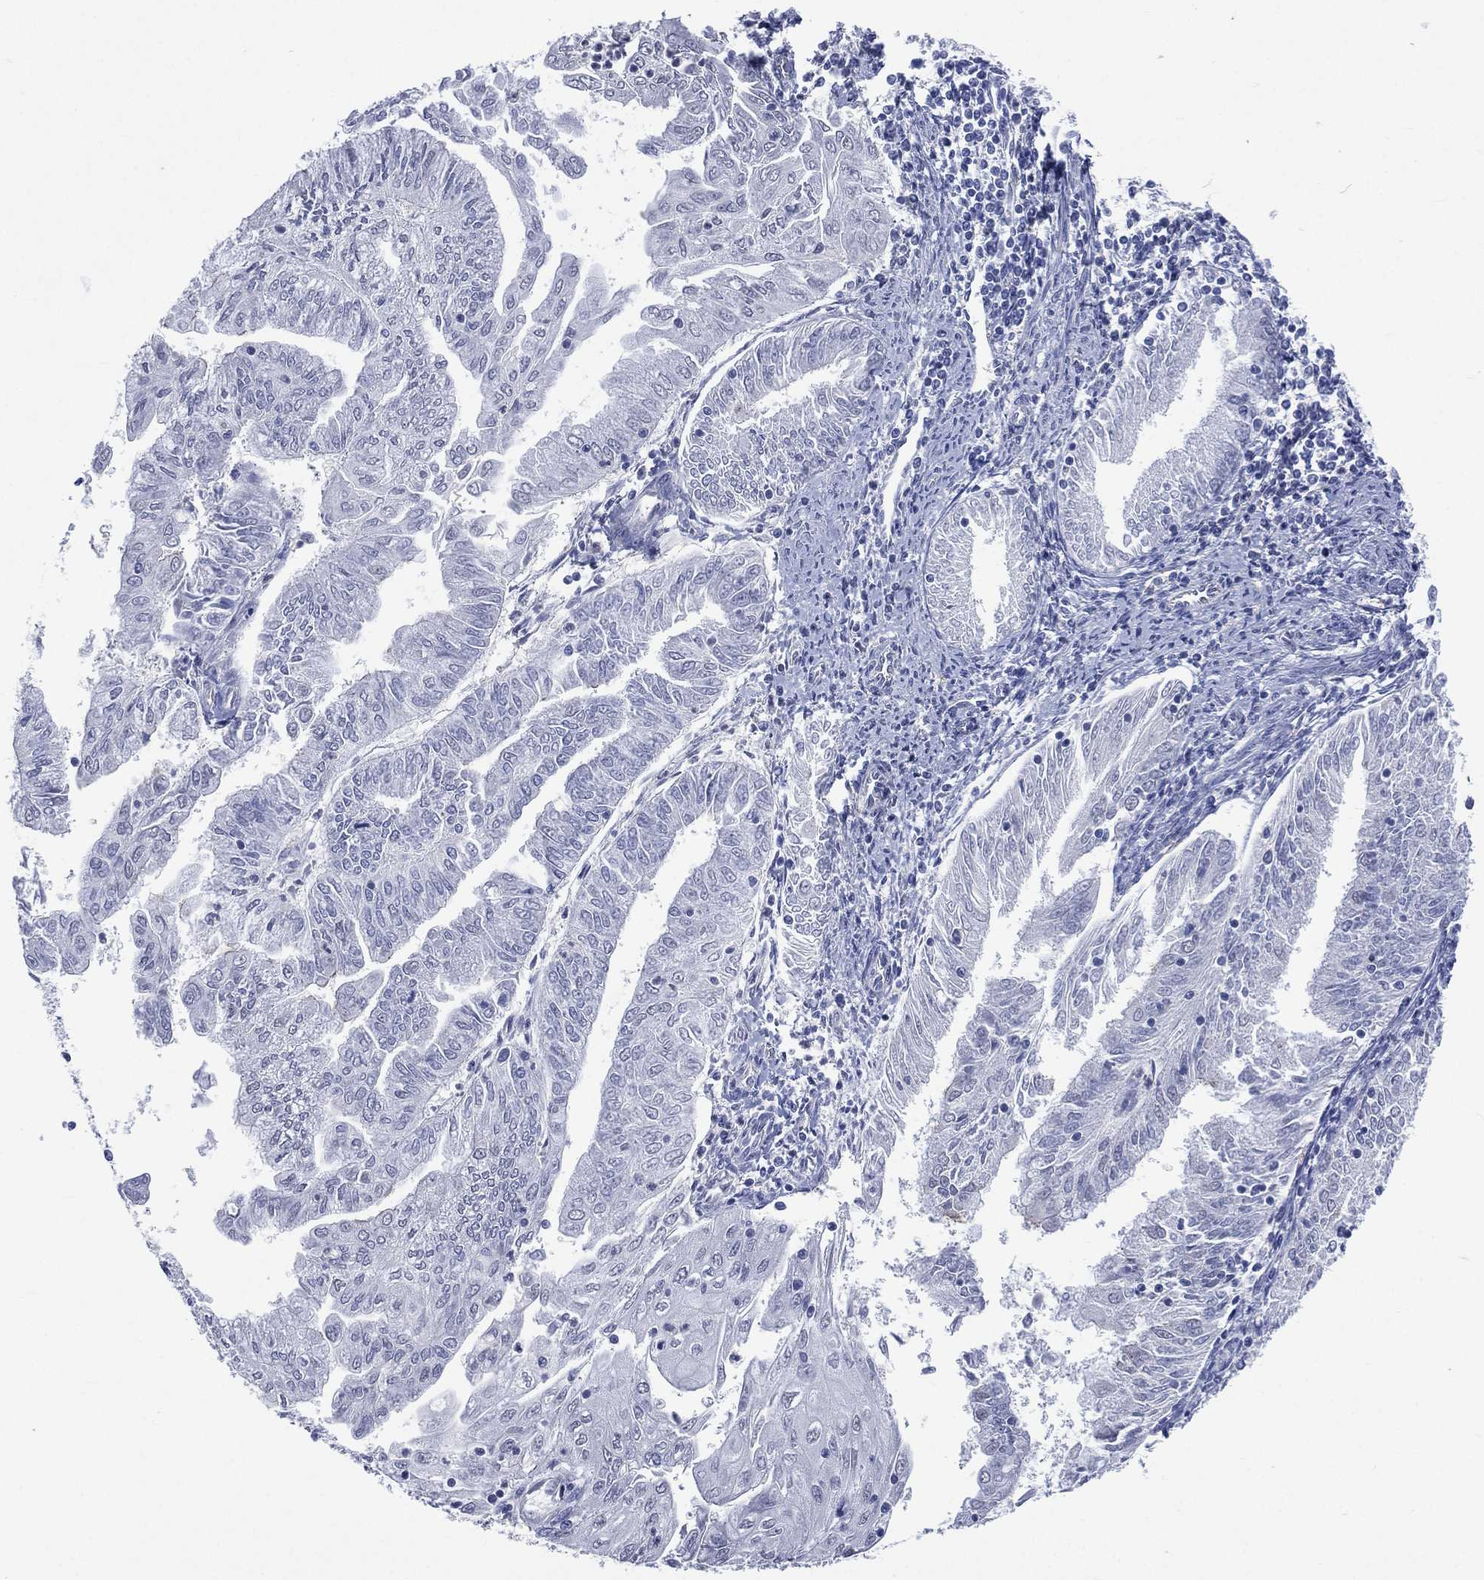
{"staining": {"intensity": "negative", "quantity": "none", "location": "none"}, "tissue": "endometrial cancer", "cell_type": "Tumor cells", "image_type": "cancer", "snomed": [{"axis": "morphology", "description": "Adenocarcinoma, NOS"}, {"axis": "topography", "description": "Endometrium"}], "caption": "High power microscopy micrograph of an immunohistochemistry photomicrograph of endometrial cancer (adenocarcinoma), revealing no significant positivity in tumor cells. (DAB (3,3'-diaminobenzidine) immunohistochemistry with hematoxylin counter stain).", "gene": "AKAP3", "patient": {"sex": "female", "age": 56}}